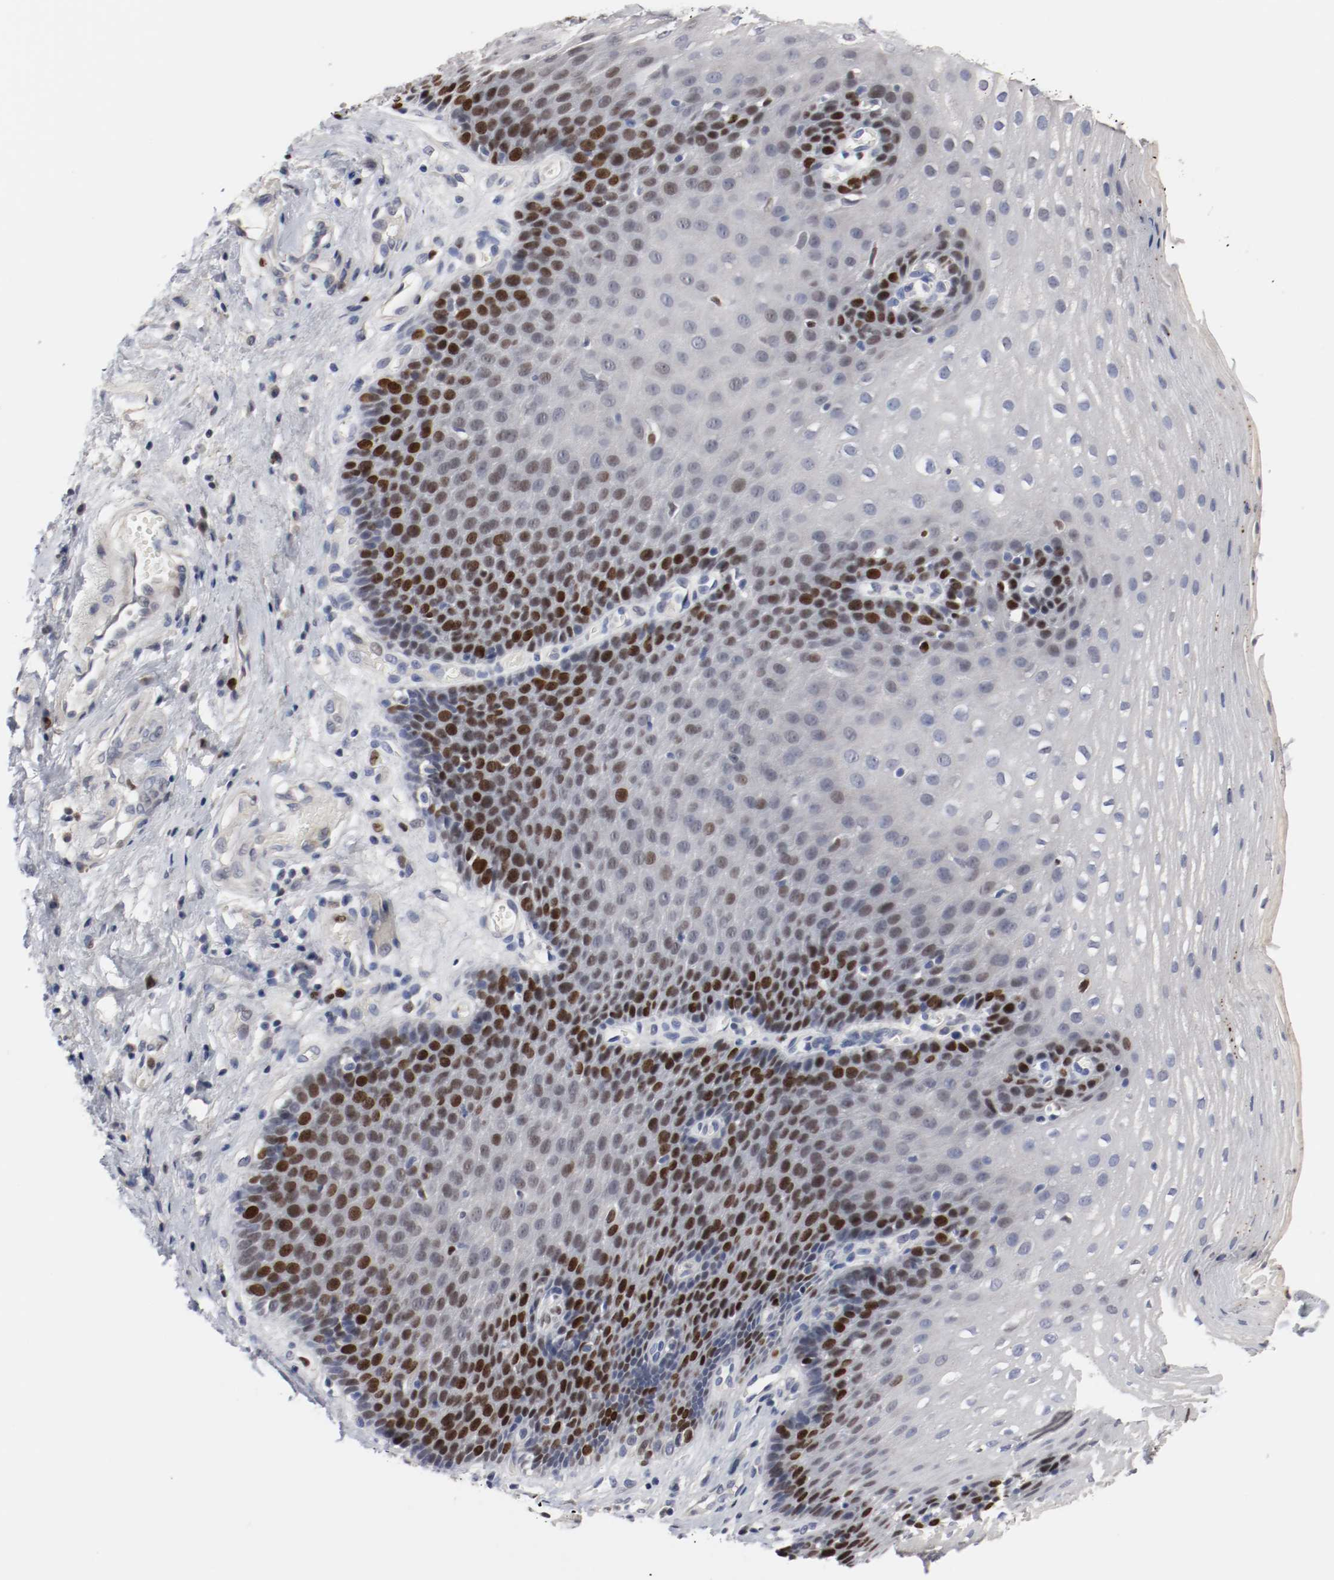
{"staining": {"intensity": "strong", "quantity": "<25%", "location": "nuclear"}, "tissue": "esophagus", "cell_type": "Squamous epithelial cells", "image_type": "normal", "snomed": [{"axis": "morphology", "description": "Normal tissue, NOS"}, {"axis": "topography", "description": "Esophagus"}], "caption": "Immunohistochemical staining of unremarkable human esophagus displays <25% levels of strong nuclear protein positivity in approximately <25% of squamous epithelial cells.", "gene": "MCM6", "patient": {"sex": "male", "age": 48}}